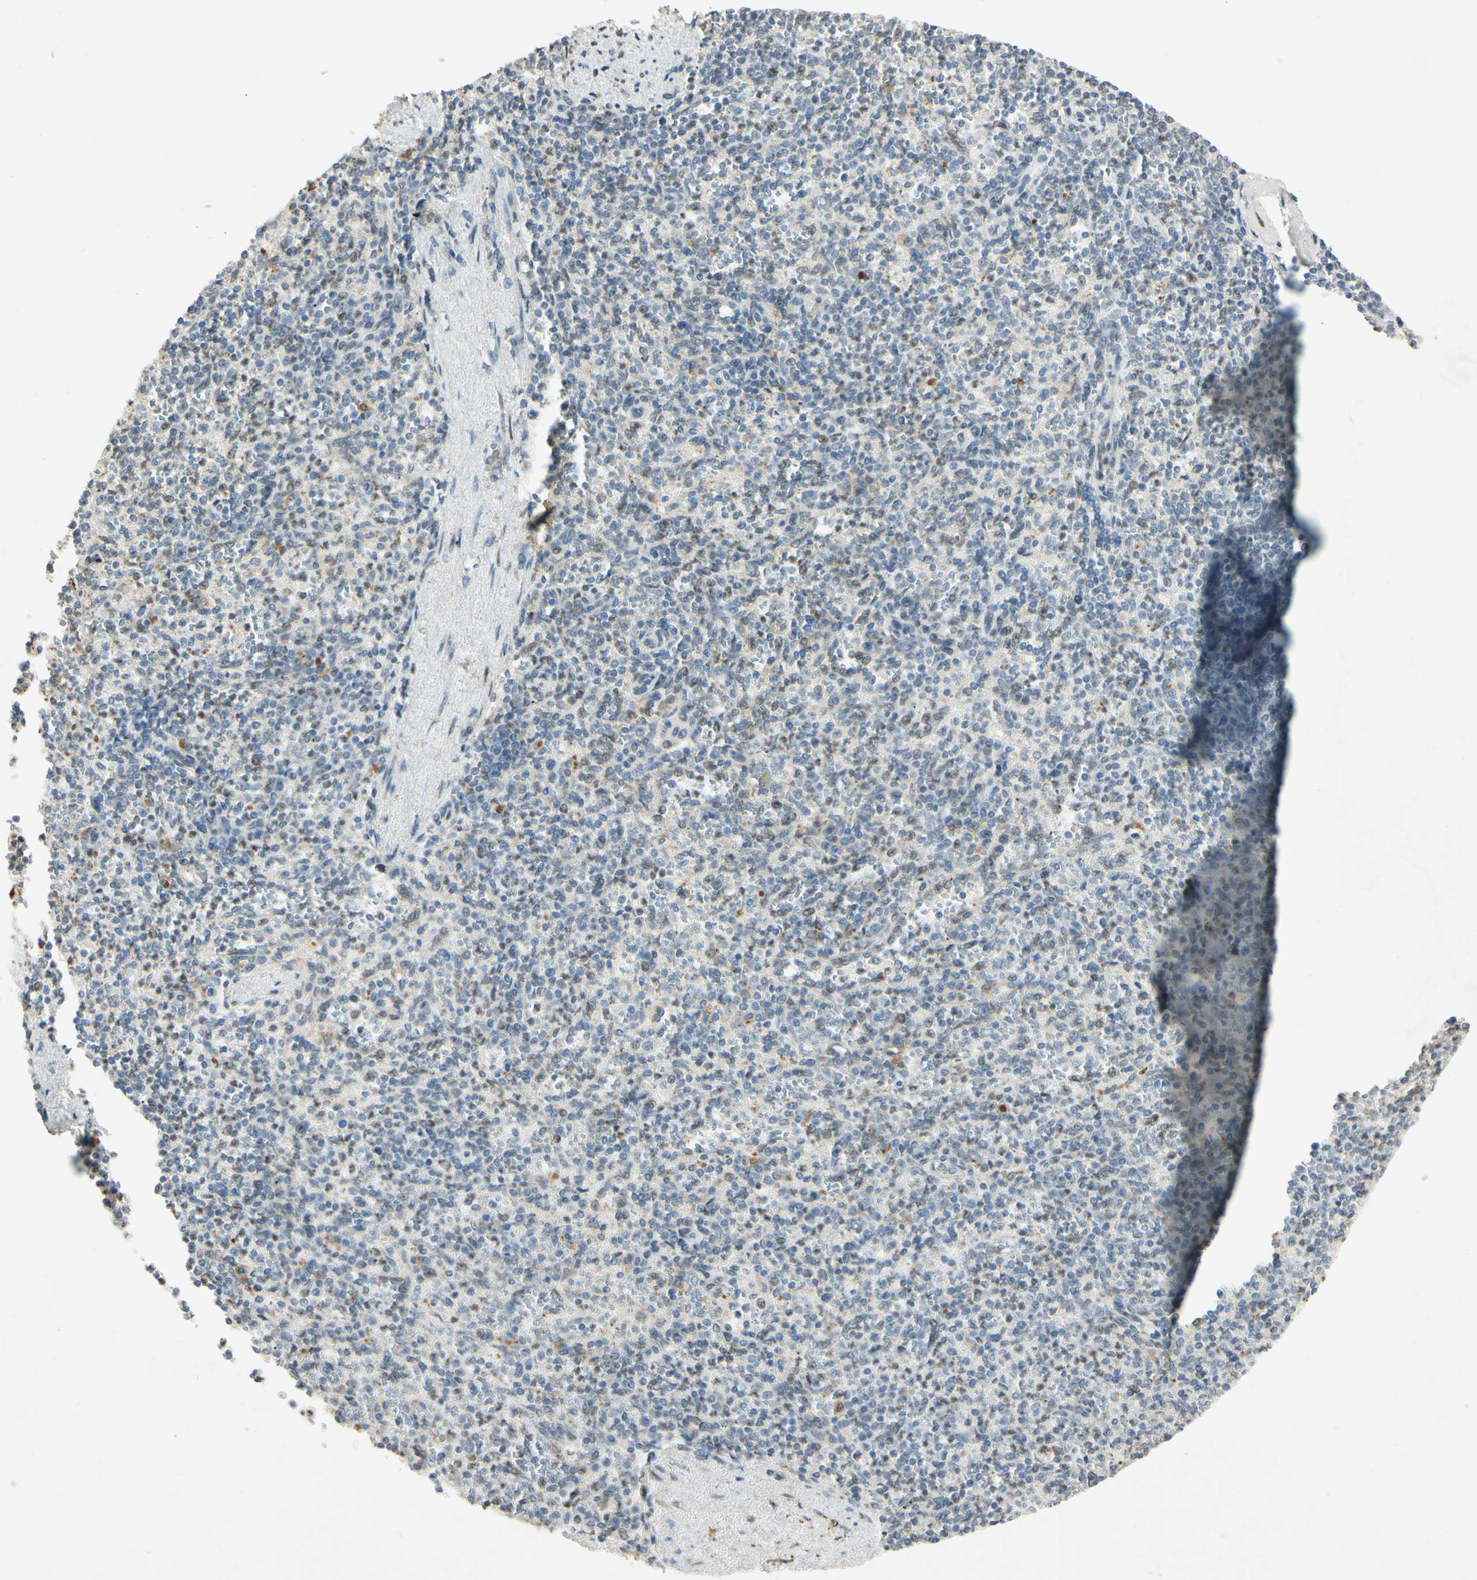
{"staining": {"intensity": "weak", "quantity": "<25%", "location": "nuclear"}, "tissue": "spleen", "cell_type": "Cells in red pulp", "image_type": "normal", "snomed": [{"axis": "morphology", "description": "Normal tissue, NOS"}, {"axis": "topography", "description": "Spleen"}], "caption": "A high-resolution histopathology image shows immunohistochemistry staining of benign spleen, which demonstrates no significant positivity in cells in red pulp. (DAB immunohistochemistry visualized using brightfield microscopy, high magnification).", "gene": "HSPA1B", "patient": {"sex": "female", "age": 74}}